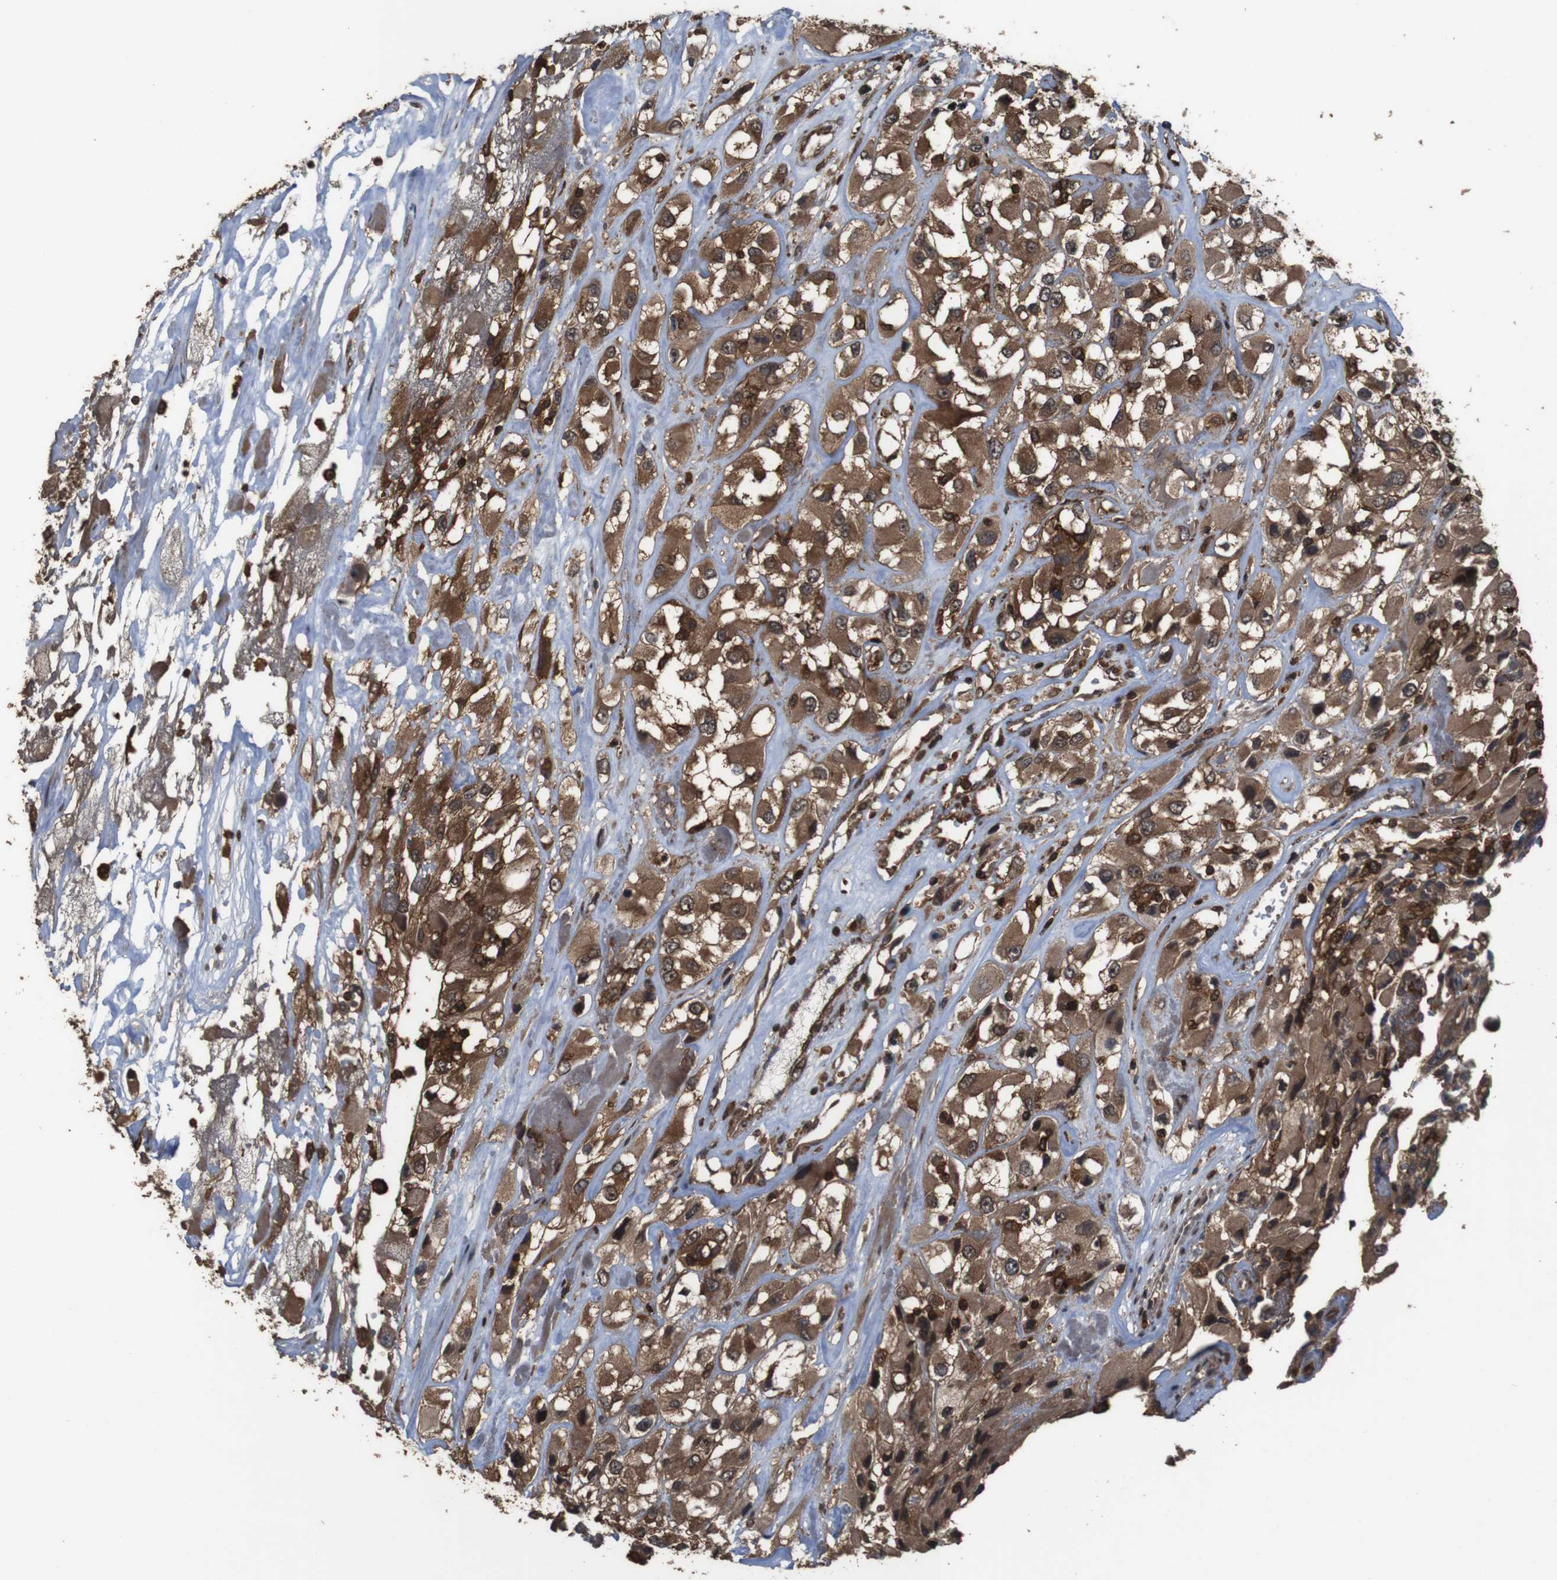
{"staining": {"intensity": "strong", "quantity": ">75%", "location": "cytoplasmic/membranous"}, "tissue": "renal cancer", "cell_type": "Tumor cells", "image_type": "cancer", "snomed": [{"axis": "morphology", "description": "Adenocarcinoma, NOS"}, {"axis": "topography", "description": "Kidney"}], "caption": "The image demonstrates a brown stain indicating the presence of a protein in the cytoplasmic/membranous of tumor cells in renal adenocarcinoma.", "gene": "BAG4", "patient": {"sex": "female", "age": 52}}